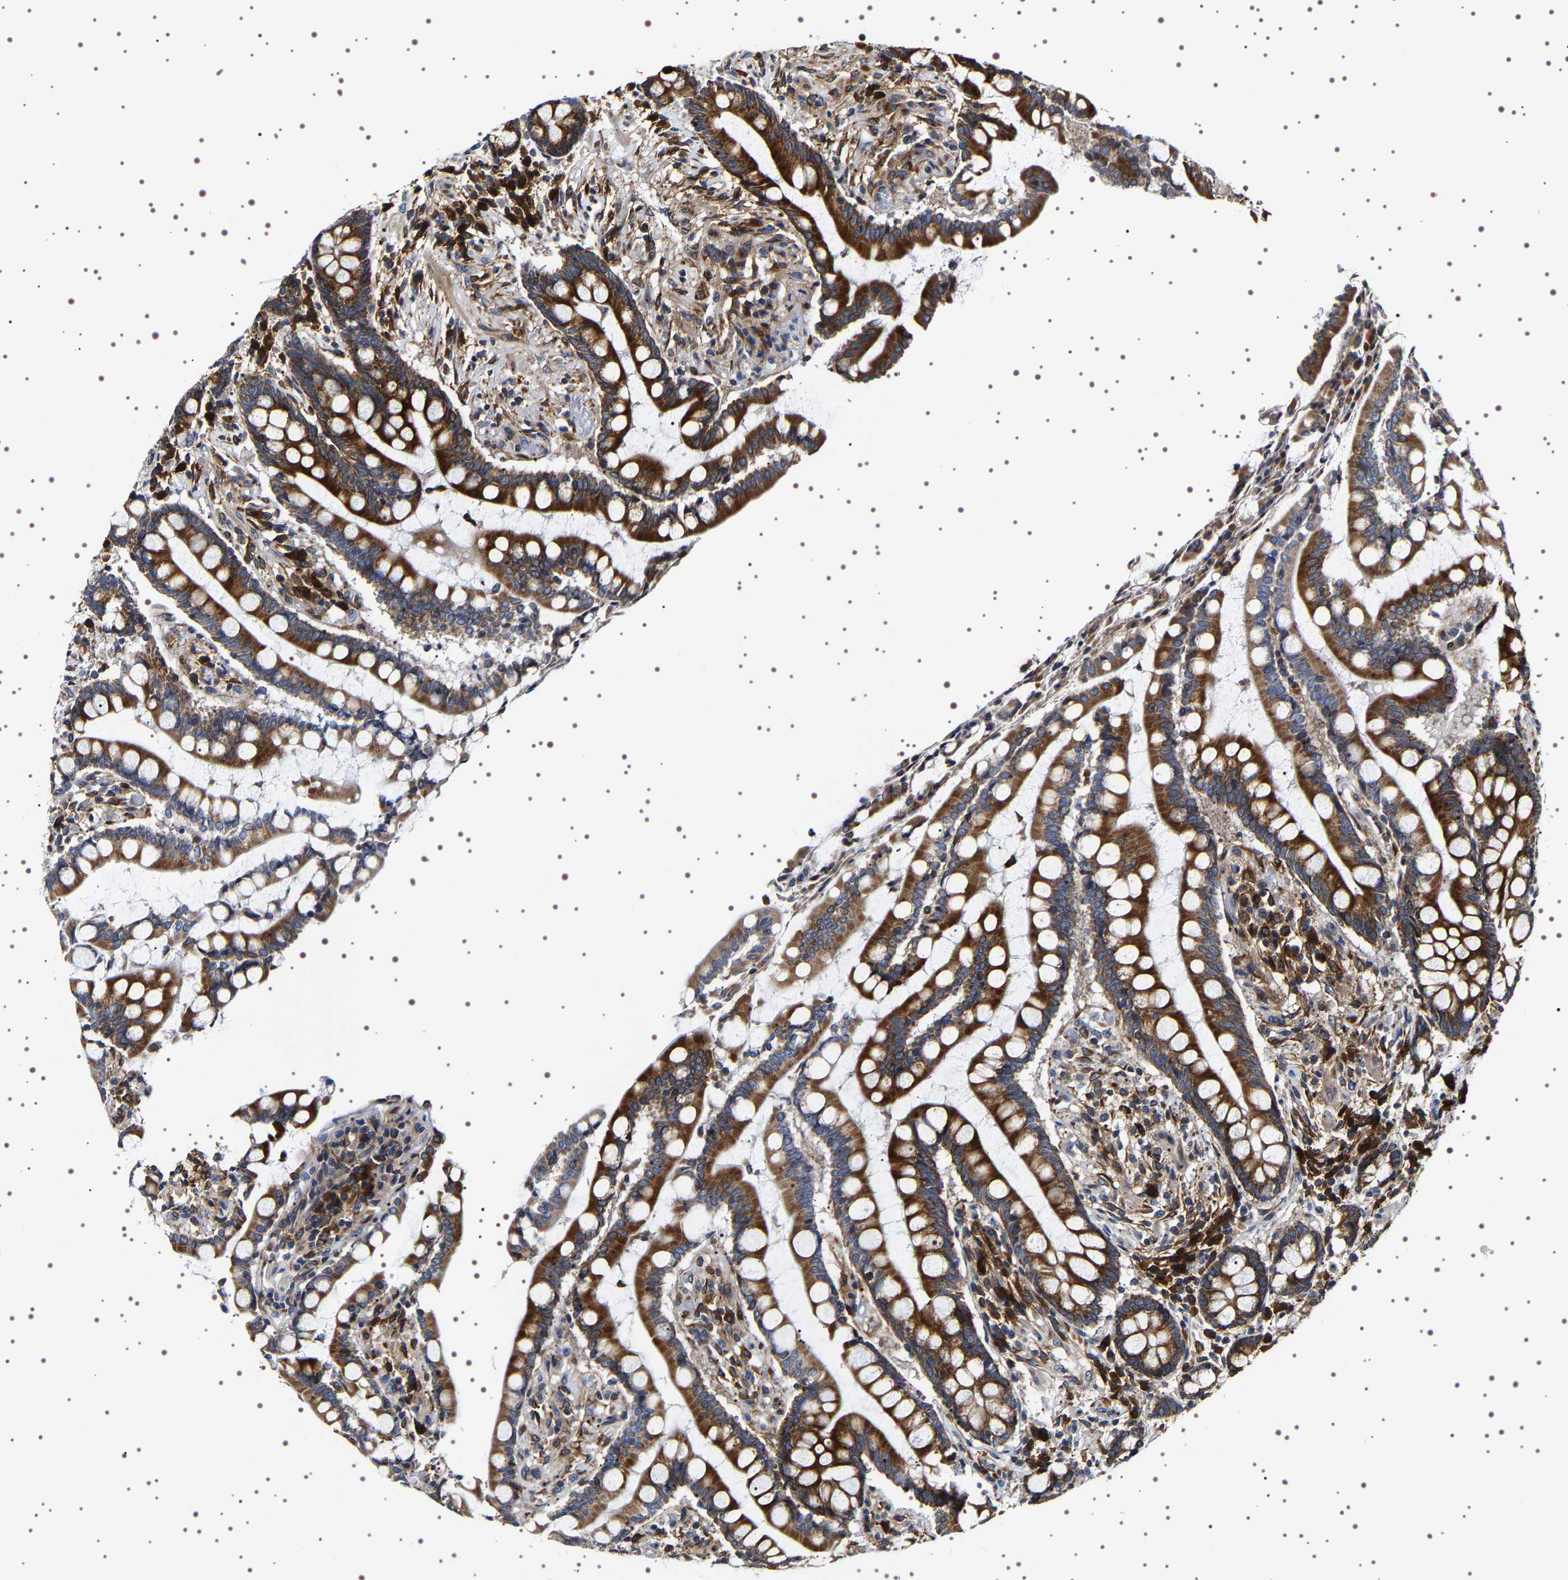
{"staining": {"intensity": "moderate", "quantity": "25%-75%", "location": "cytoplasmic/membranous"}, "tissue": "colon", "cell_type": "Endothelial cells", "image_type": "normal", "snomed": [{"axis": "morphology", "description": "Normal tissue, NOS"}, {"axis": "topography", "description": "Colon"}], "caption": "A brown stain shows moderate cytoplasmic/membranous staining of a protein in endothelial cells of unremarkable colon. (DAB (3,3'-diaminobenzidine) = brown stain, brightfield microscopy at high magnification).", "gene": "SQLE", "patient": {"sex": "male", "age": 73}}